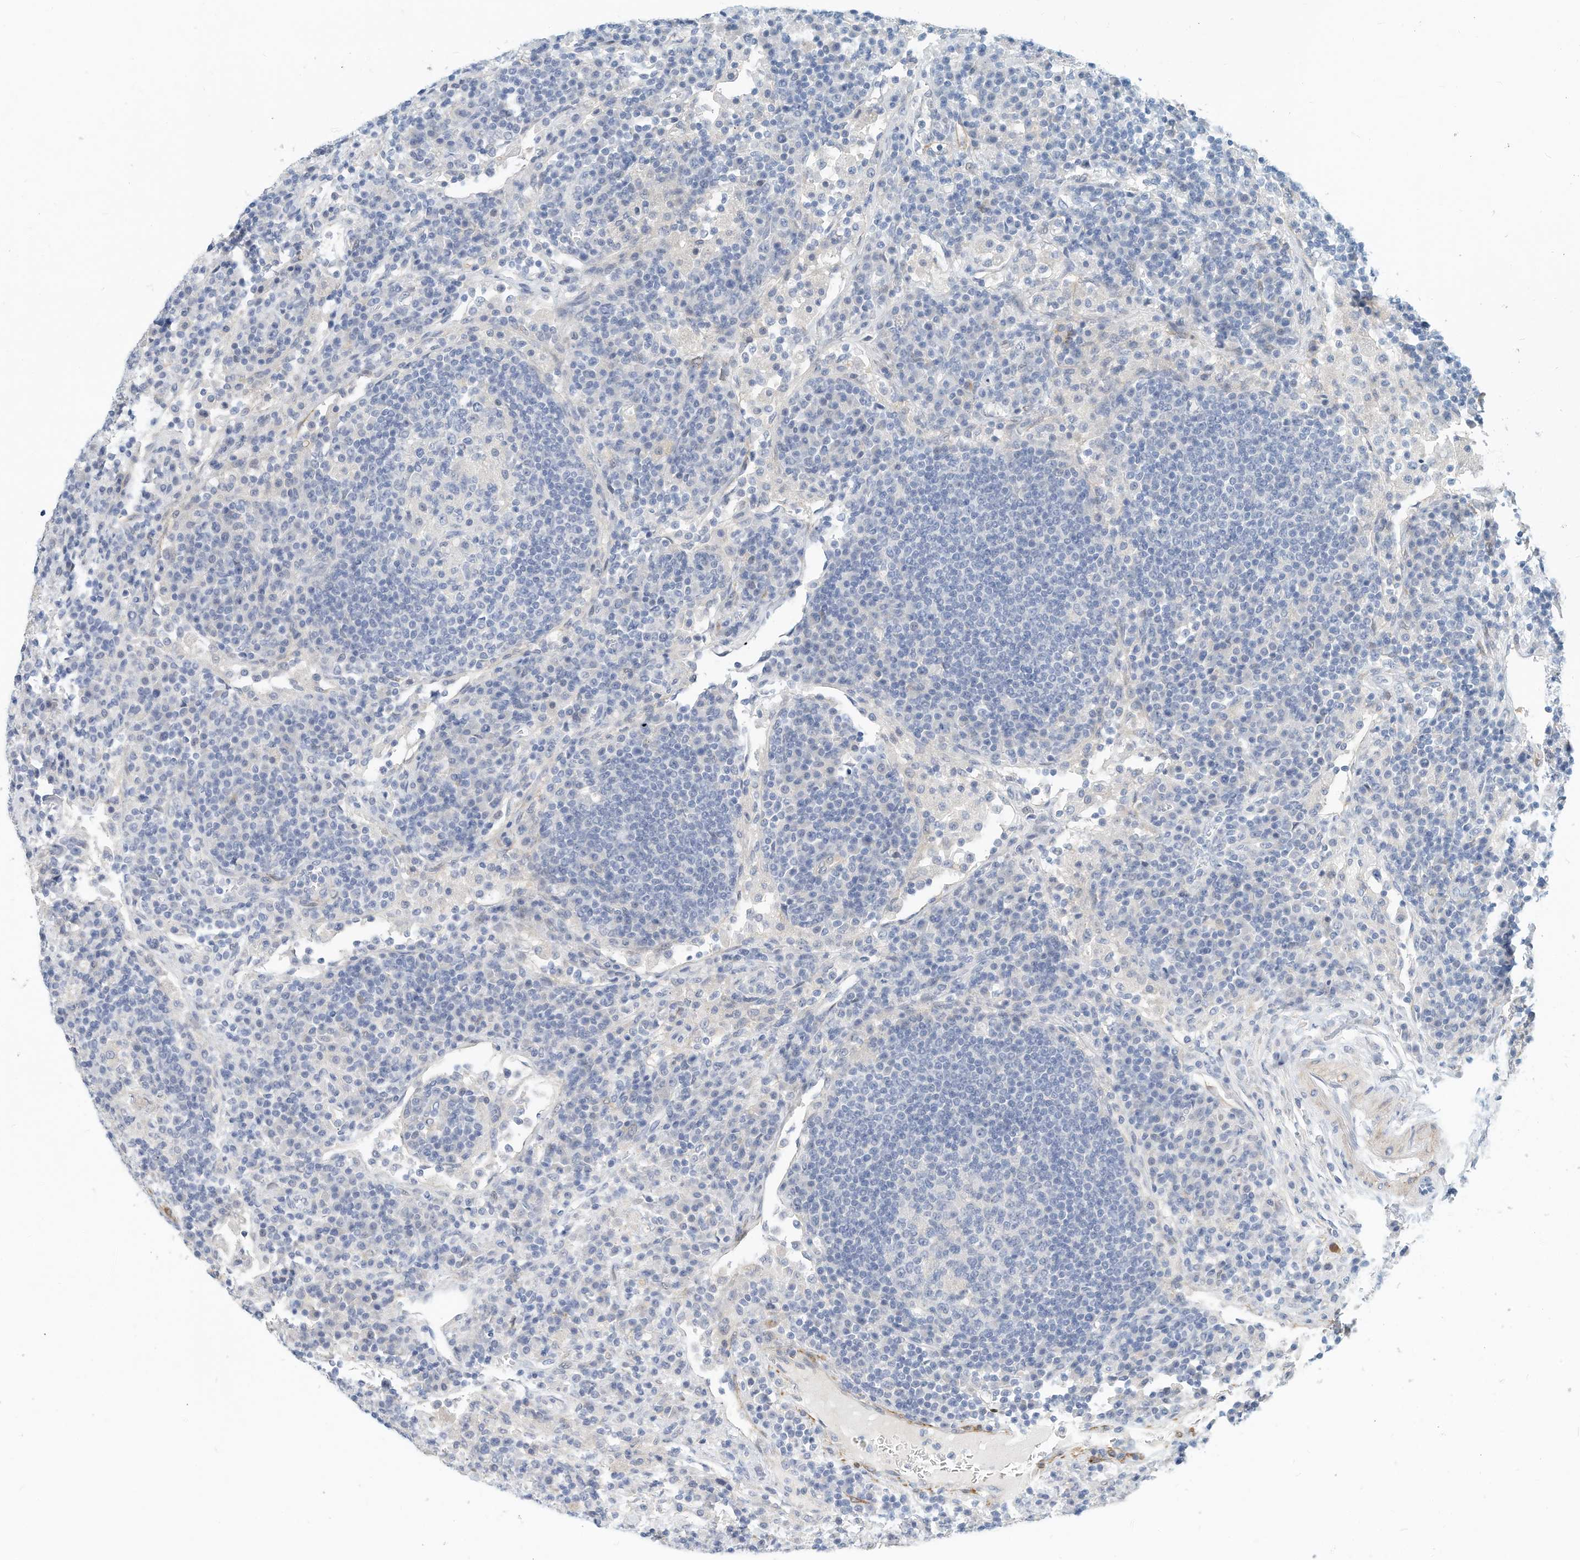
{"staining": {"intensity": "negative", "quantity": "none", "location": "none"}, "tissue": "lymph node", "cell_type": "Germinal center cells", "image_type": "normal", "snomed": [{"axis": "morphology", "description": "Normal tissue, NOS"}, {"axis": "topography", "description": "Lymph node"}], "caption": "IHC image of normal lymph node: lymph node stained with DAB (3,3'-diaminobenzidine) reveals no significant protein expression in germinal center cells.", "gene": "ARHGAP28", "patient": {"sex": "female", "age": 53}}